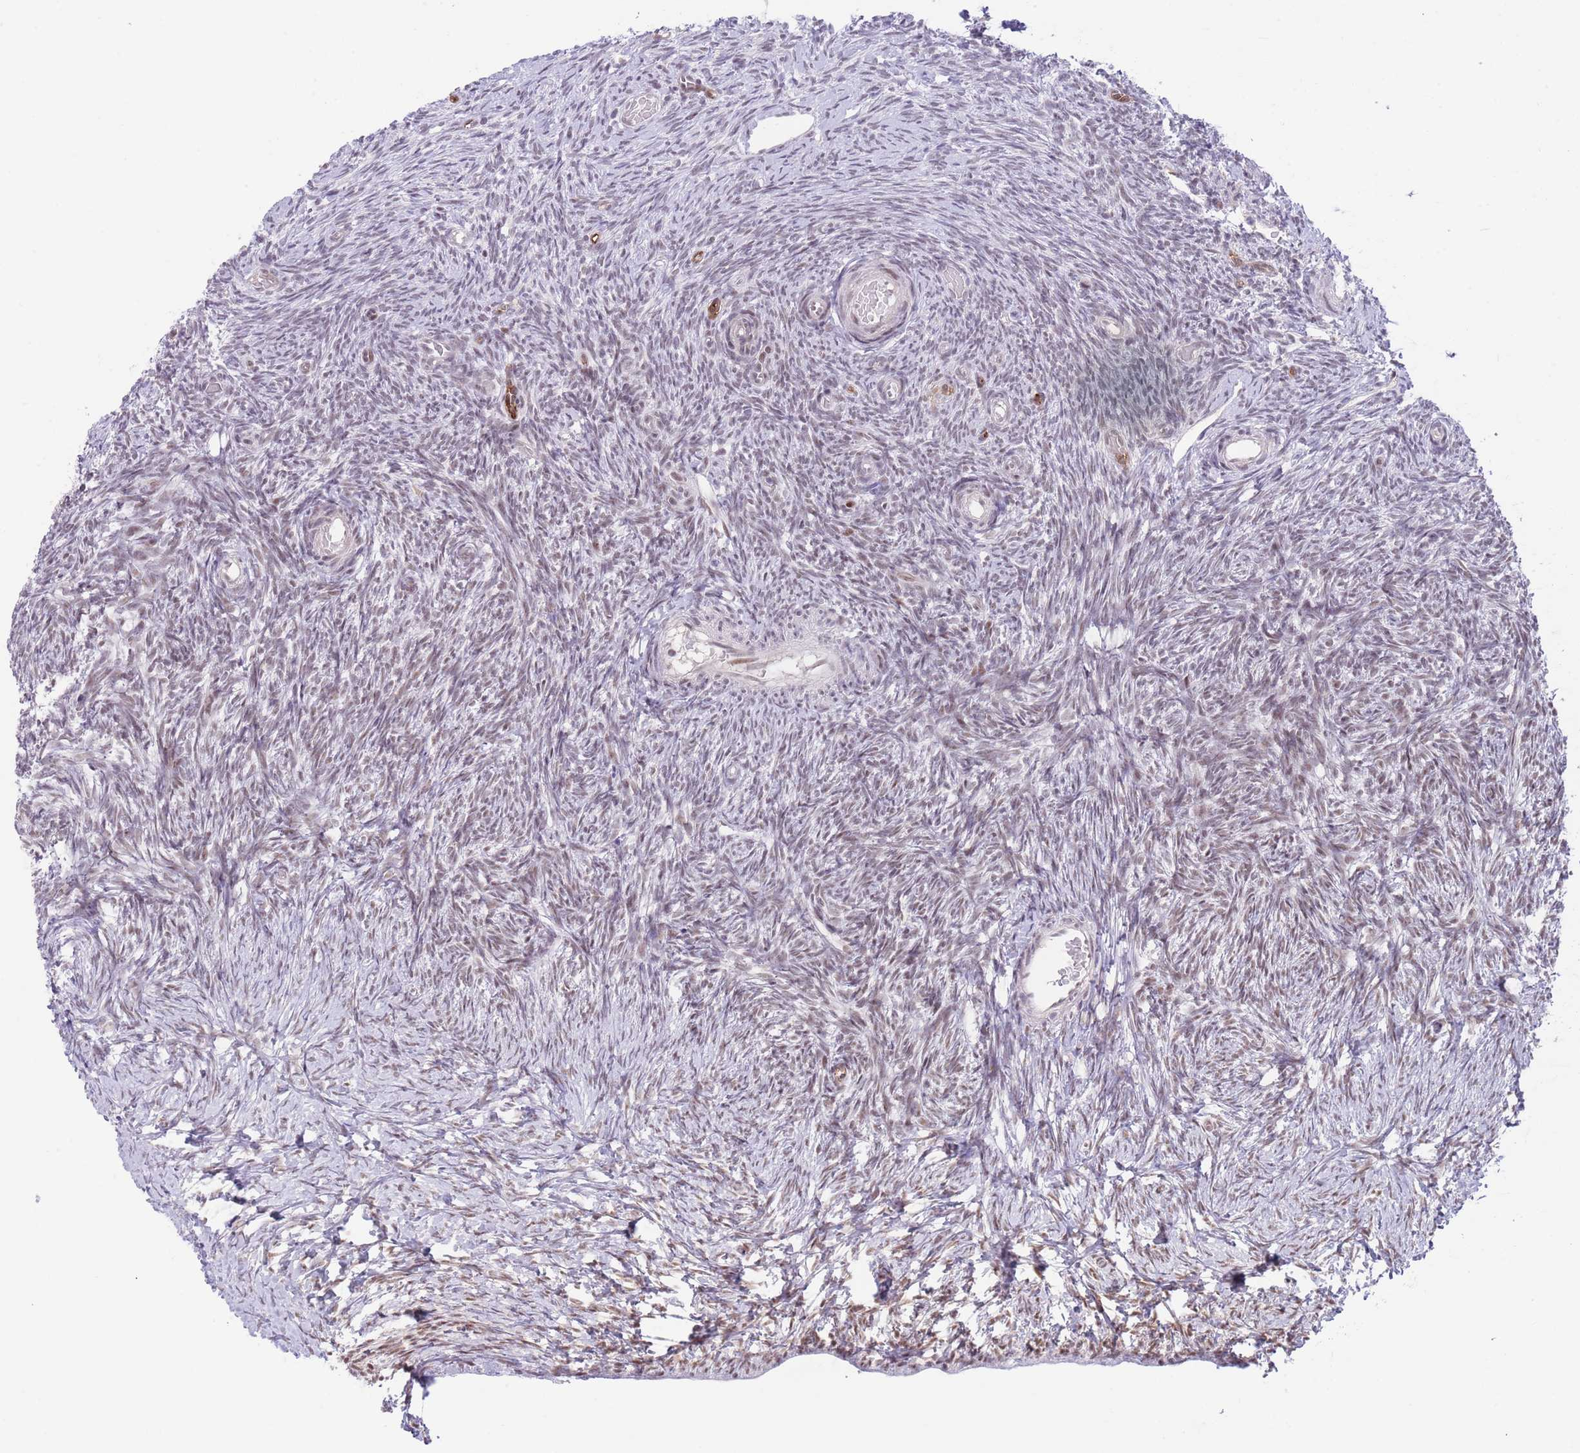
{"staining": {"intensity": "weak", "quantity": "25%-75%", "location": "nuclear"}, "tissue": "ovary", "cell_type": "Ovarian stroma cells", "image_type": "normal", "snomed": [{"axis": "morphology", "description": "Normal tissue, NOS"}, {"axis": "topography", "description": "Ovary"}], "caption": "Immunohistochemical staining of normal human ovary shows 25%-75% levels of weak nuclear protein staining in about 25%-75% of ovarian stroma cells.", "gene": "RFX1", "patient": {"sex": "female", "age": 39}}